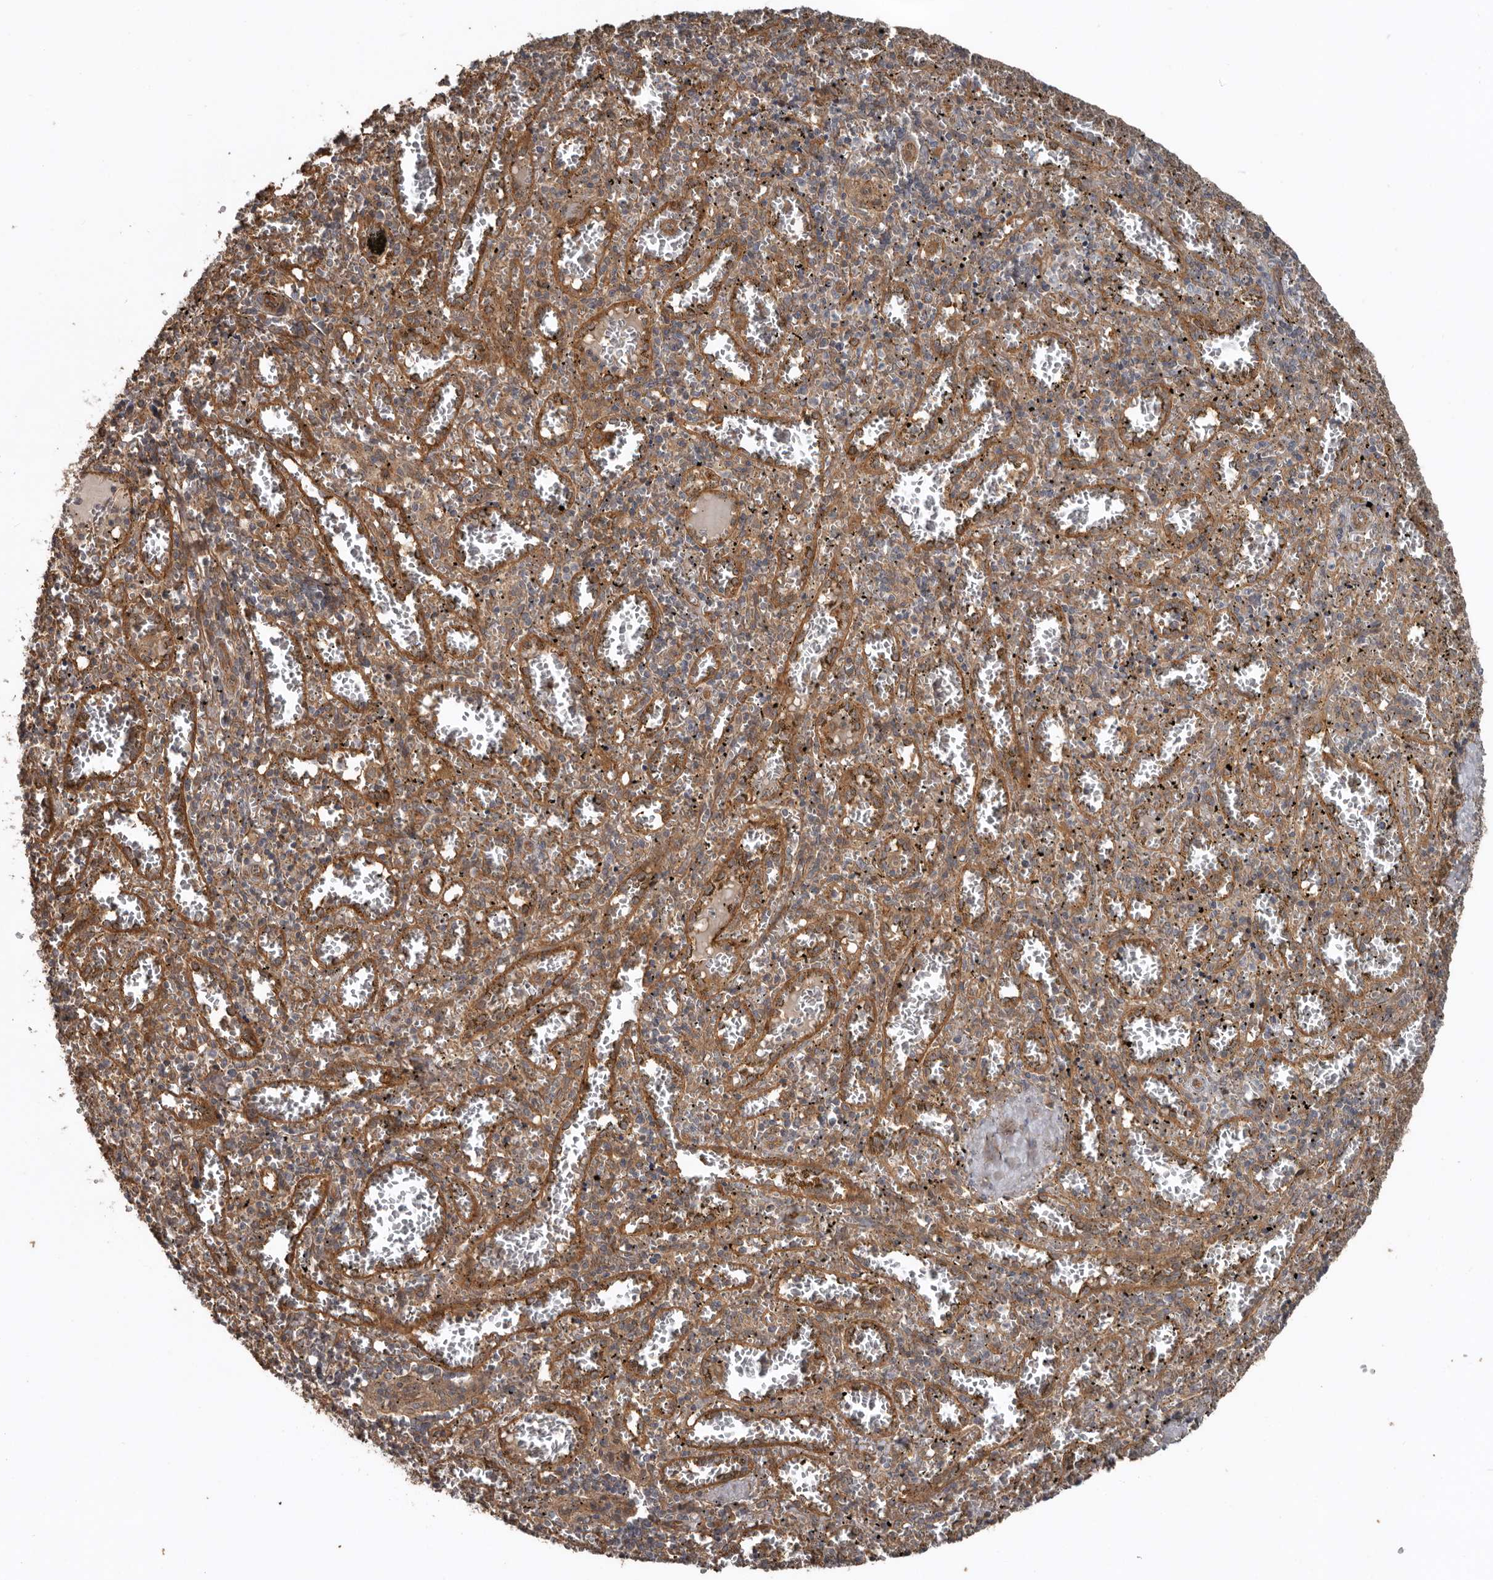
{"staining": {"intensity": "weak", "quantity": "25%-75%", "location": "cytoplasmic/membranous"}, "tissue": "spleen", "cell_type": "Cells in red pulp", "image_type": "normal", "snomed": [{"axis": "morphology", "description": "Normal tissue, NOS"}, {"axis": "topography", "description": "Spleen"}], "caption": "Immunohistochemistry (IHC) of normal human spleen reveals low levels of weak cytoplasmic/membranous positivity in about 25%-75% of cells in red pulp.", "gene": "EXOC3L1", "patient": {"sex": "male", "age": 11}}